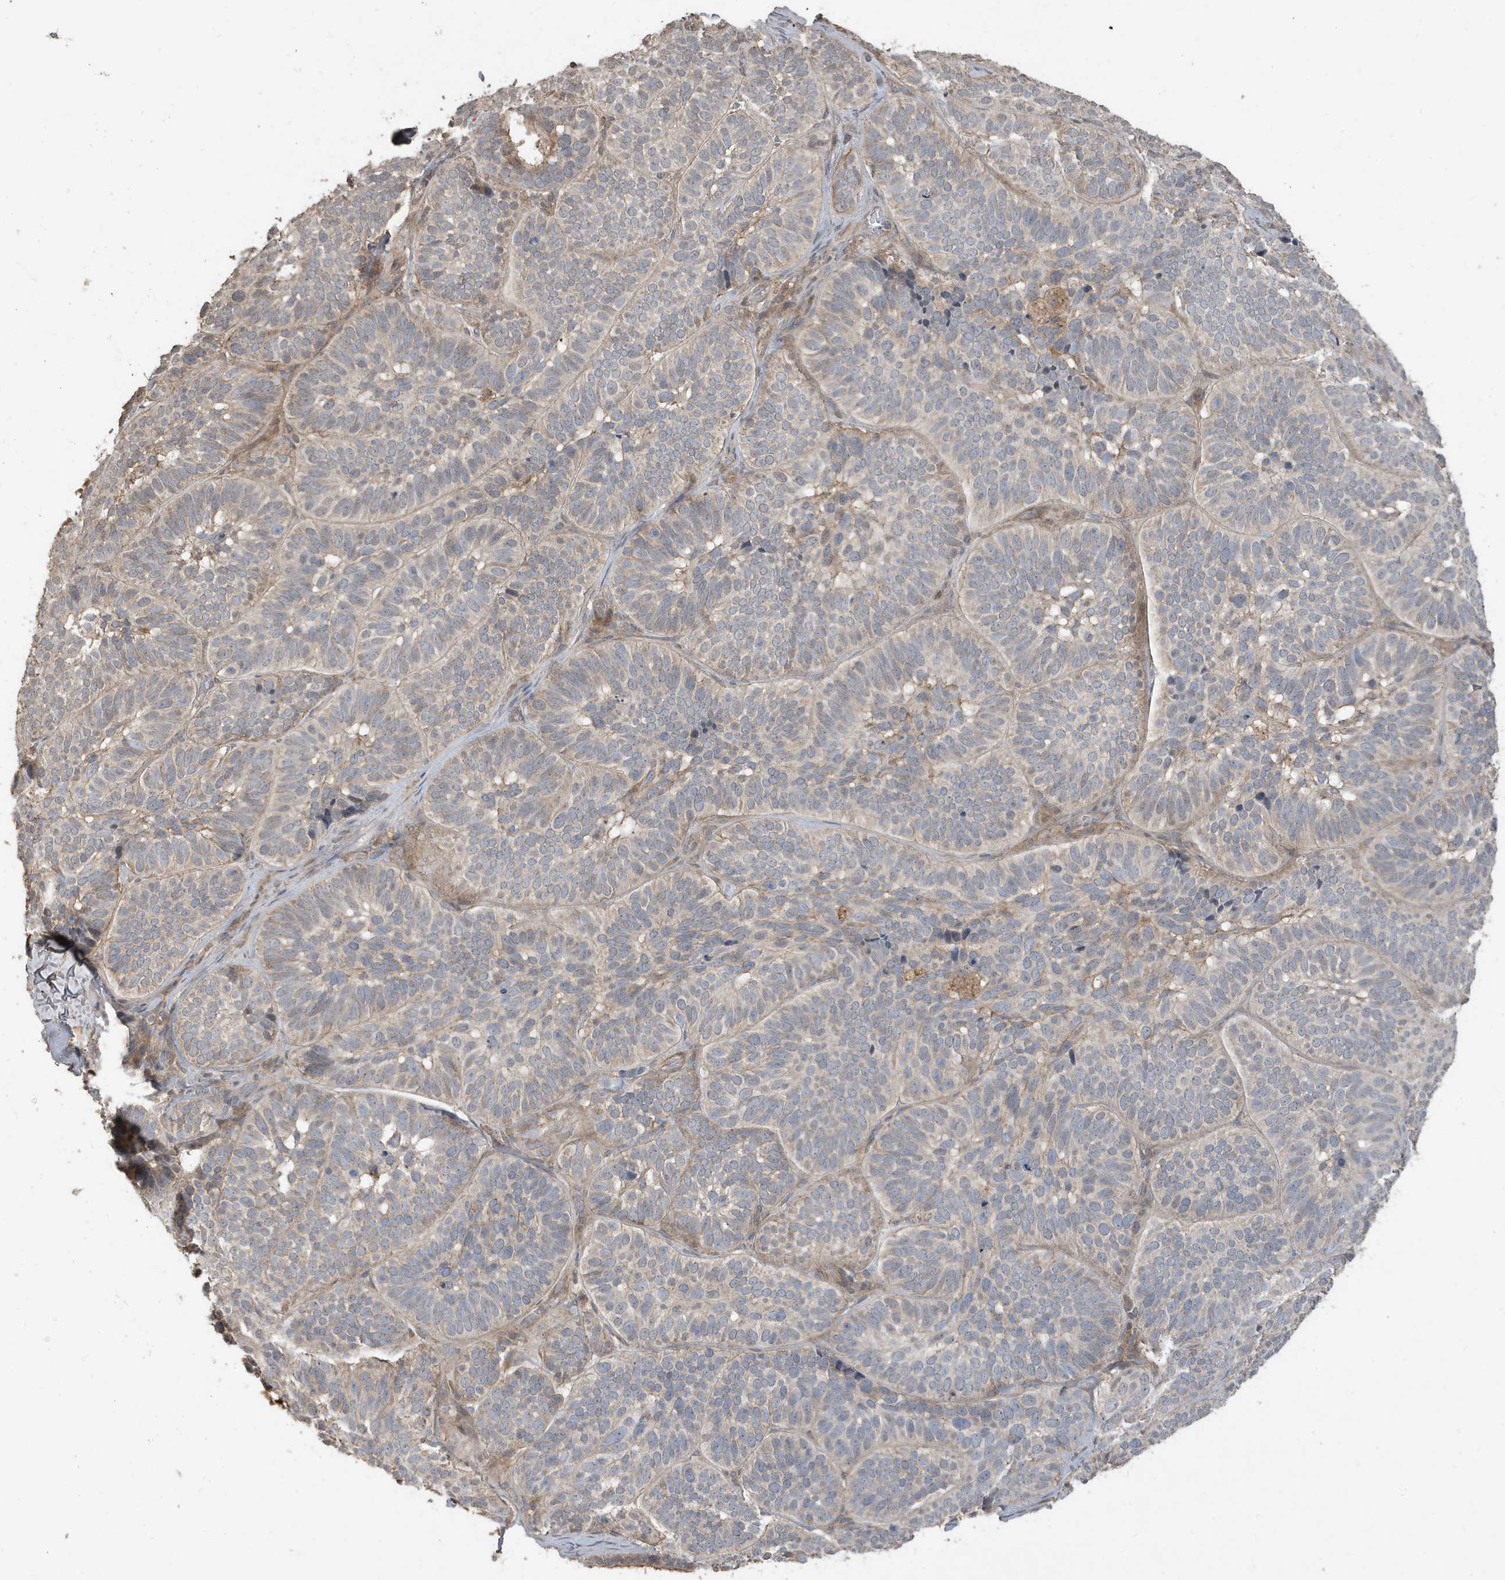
{"staining": {"intensity": "negative", "quantity": "none", "location": "none"}, "tissue": "skin cancer", "cell_type": "Tumor cells", "image_type": "cancer", "snomed": [{"axis": "morphology", "description": "Basal cell carcinoma"}, {"axis": "topography", "description": "Skin"}], "caption": "Human skin basal cell carcinoma stained for a protein using IHC demonstrates no expression in tumor cells.", "gene": "PRRT3", "patient": {"sex": "male", "age": 62}}